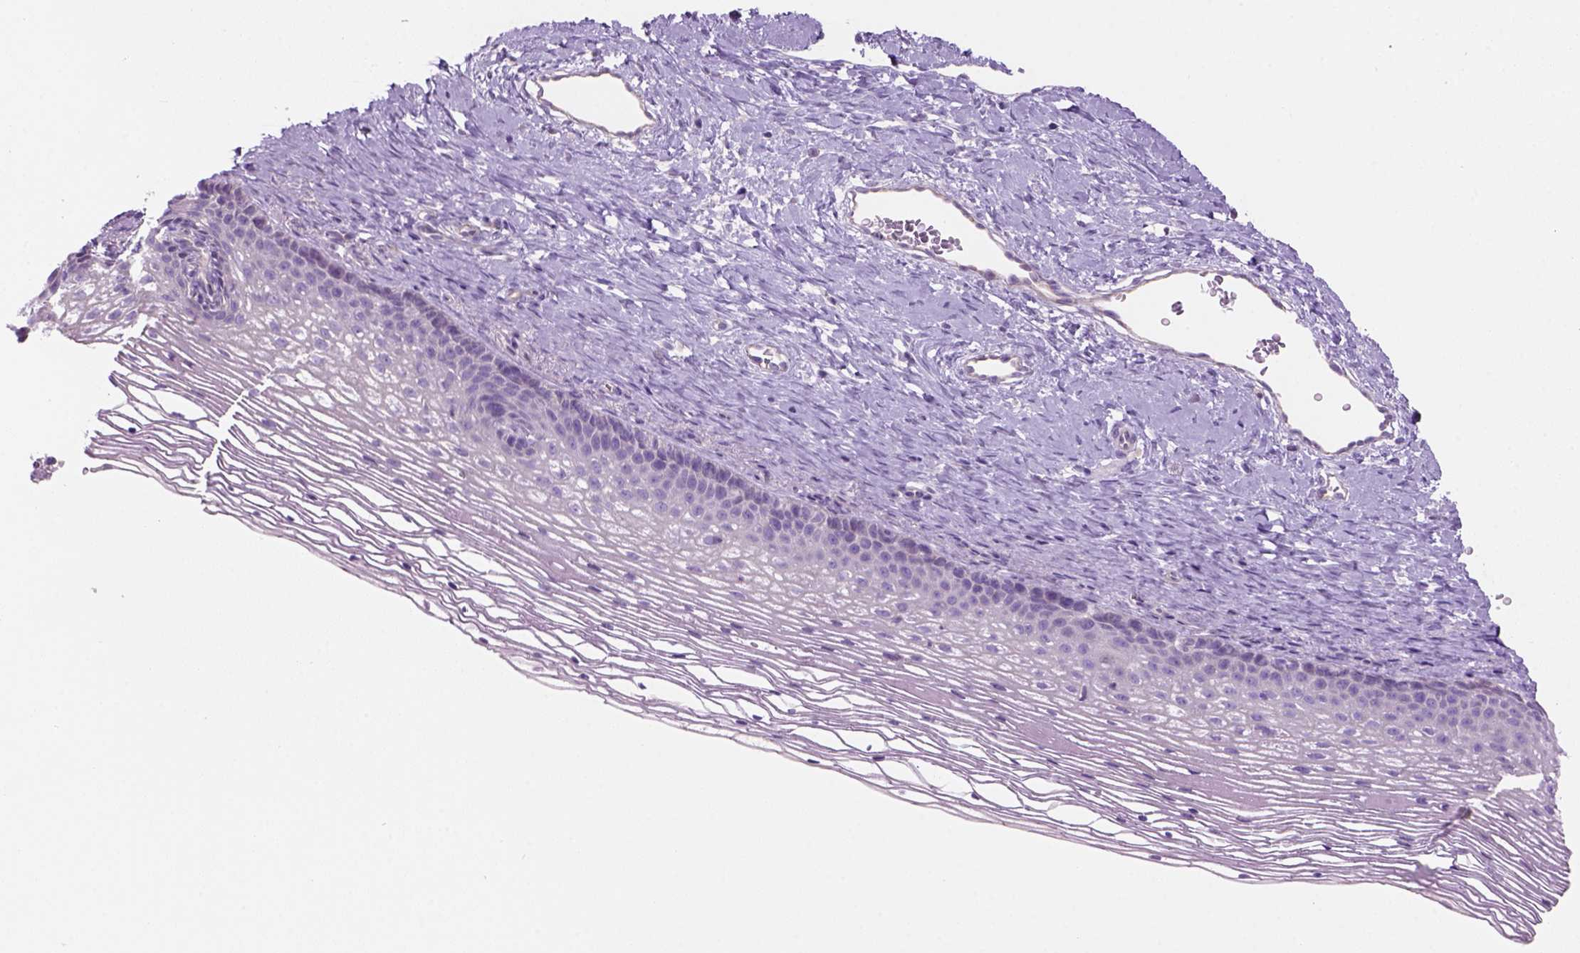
{"staining": {"intensity": "negative", "quantity": "none", "location": "none"}, "tissue": "cervix", "cell_type": "Glandular cells", "image_type": "normal", "snomed": [{"axis": "morphology", "description": "Normal tissue, NOS"}, {"axis": "topography", "description": "Cervix"}], "caption": "The immunohistochemistry image has no significant expression in glandular cells of cervix.", "gene": "CD84", "patient": {"sex": "female", "age": 34}}